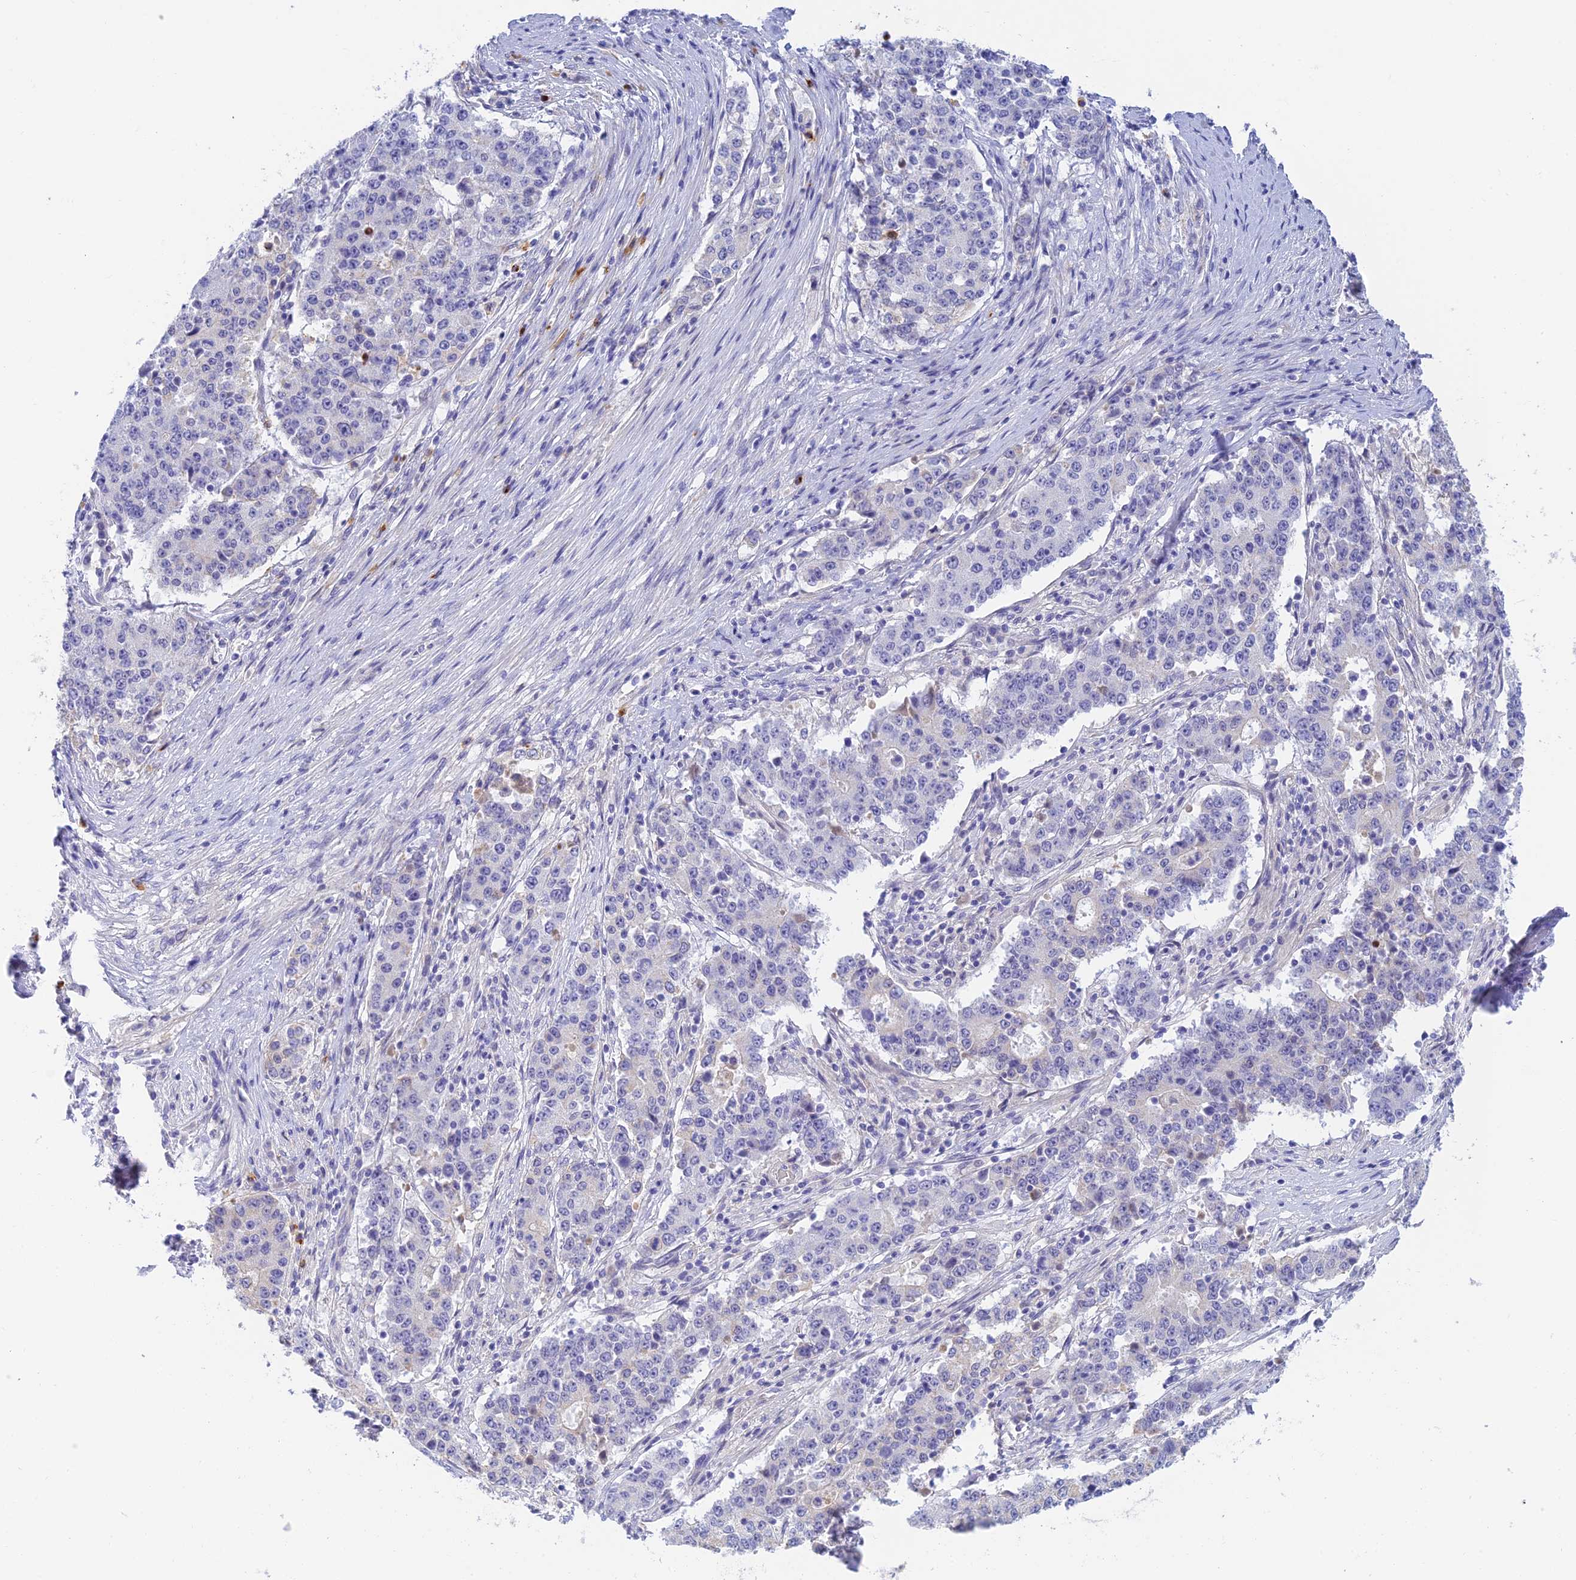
{"staining": {"intensity": "negative", "quantity": "none", "location": "none"}, "tissue": "stomach cancer", "cell_type": "Tumor cells", "image_type": "cancer", "snomed": [{"axis": "morphology", "description": "Adenocarcinoma, NOS"}, {"axis": "topography", "description": "Stomach"}], "caption": "IHC of human stomach cancer displays no expression in tumor cells.", "gene": "INTS13", "patient": {"sex": "male", "age": 59}}